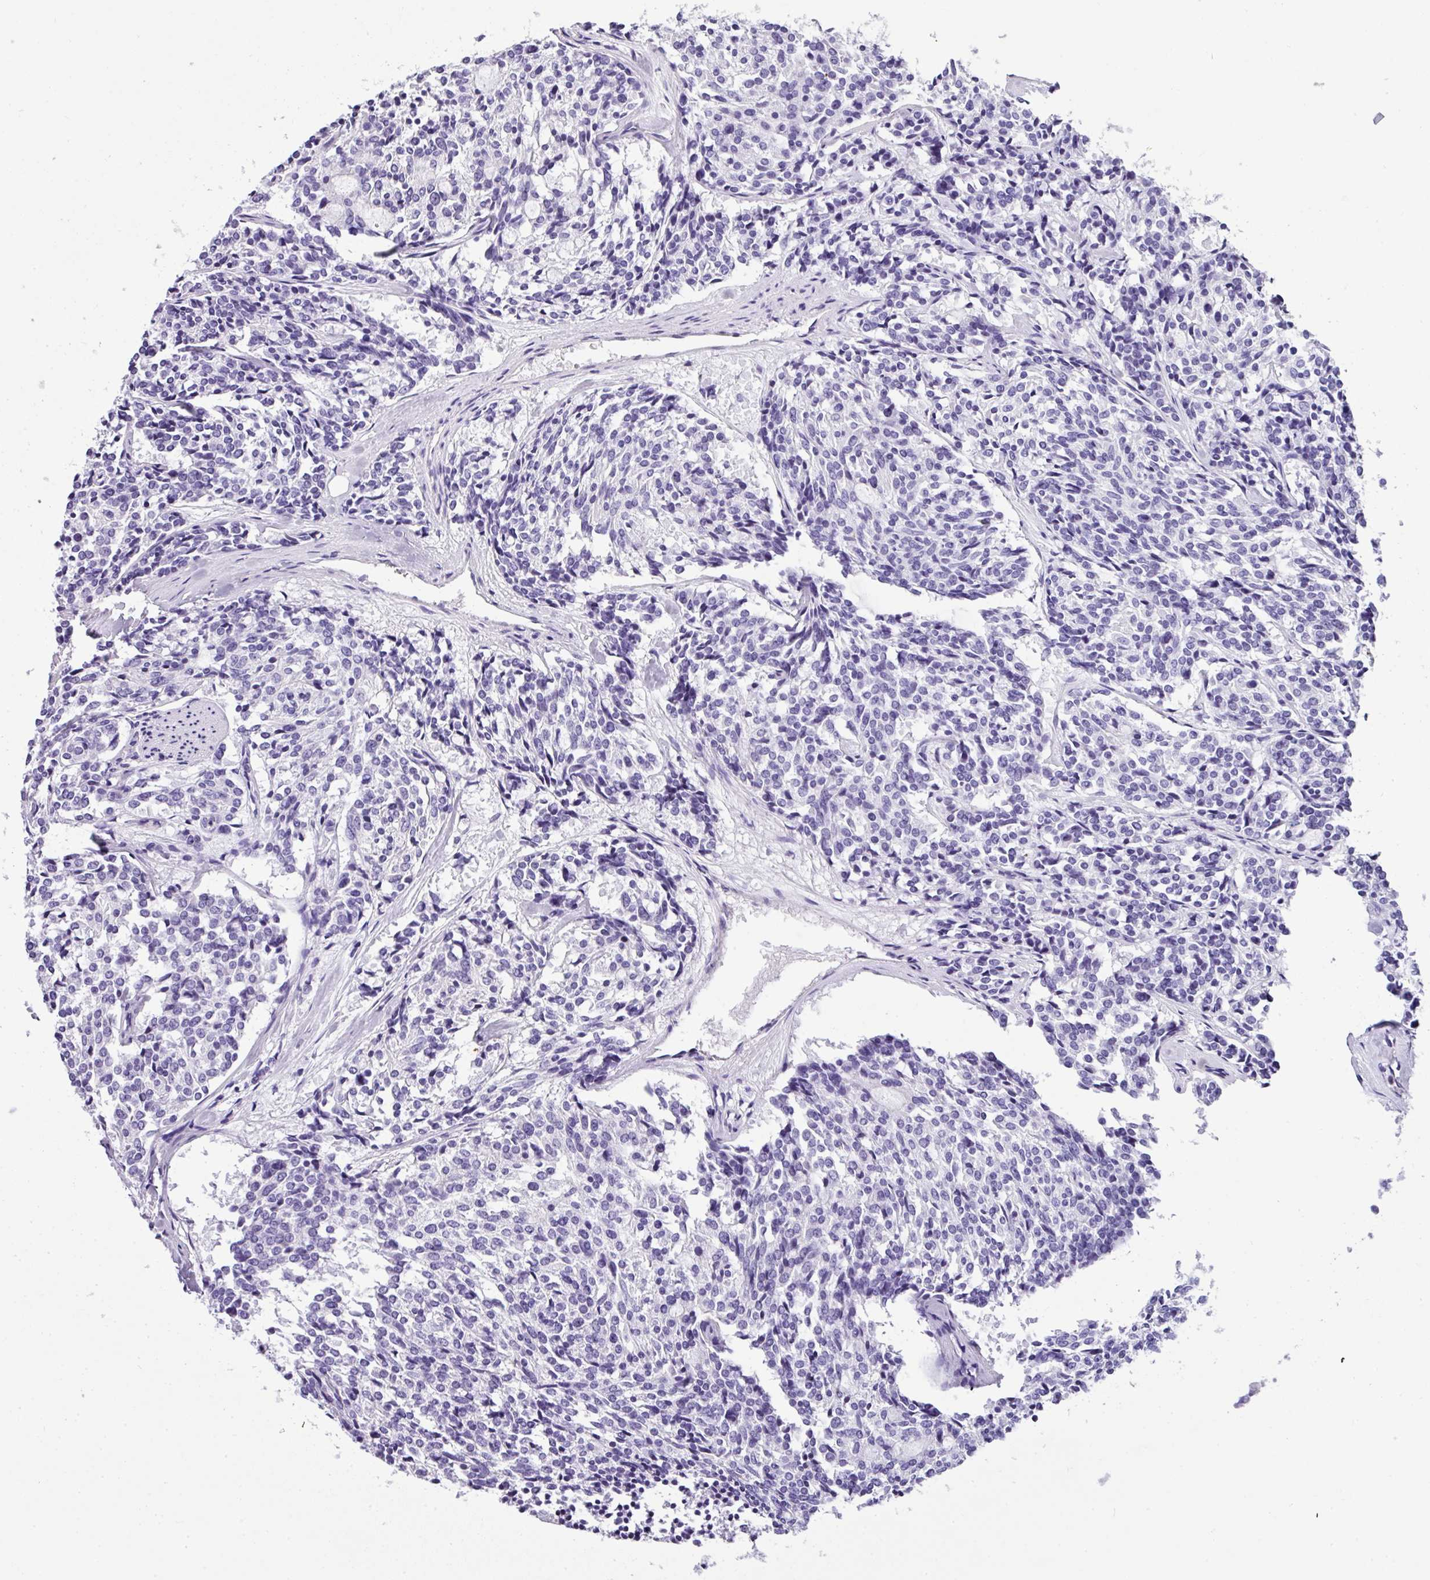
{"staining": {"intensity": "negative", "quantity": "none", "location": "none"}, "tissue": "carcinoid", "cell_type": "Tumor cells", "image_type": "cancer", "snomed": [{"axis": "morphology", "description": "Carcinoid, malignant, NOS"}, {"axis": "topography", "description": "Pancreas"}], "caption": "Protein analysis of carcinoid reveals no significant staining in tumor cells. (DAB IHC, high magnification).", "gene": "MUC21", "patient": {"sex": "female", "age": 54}}